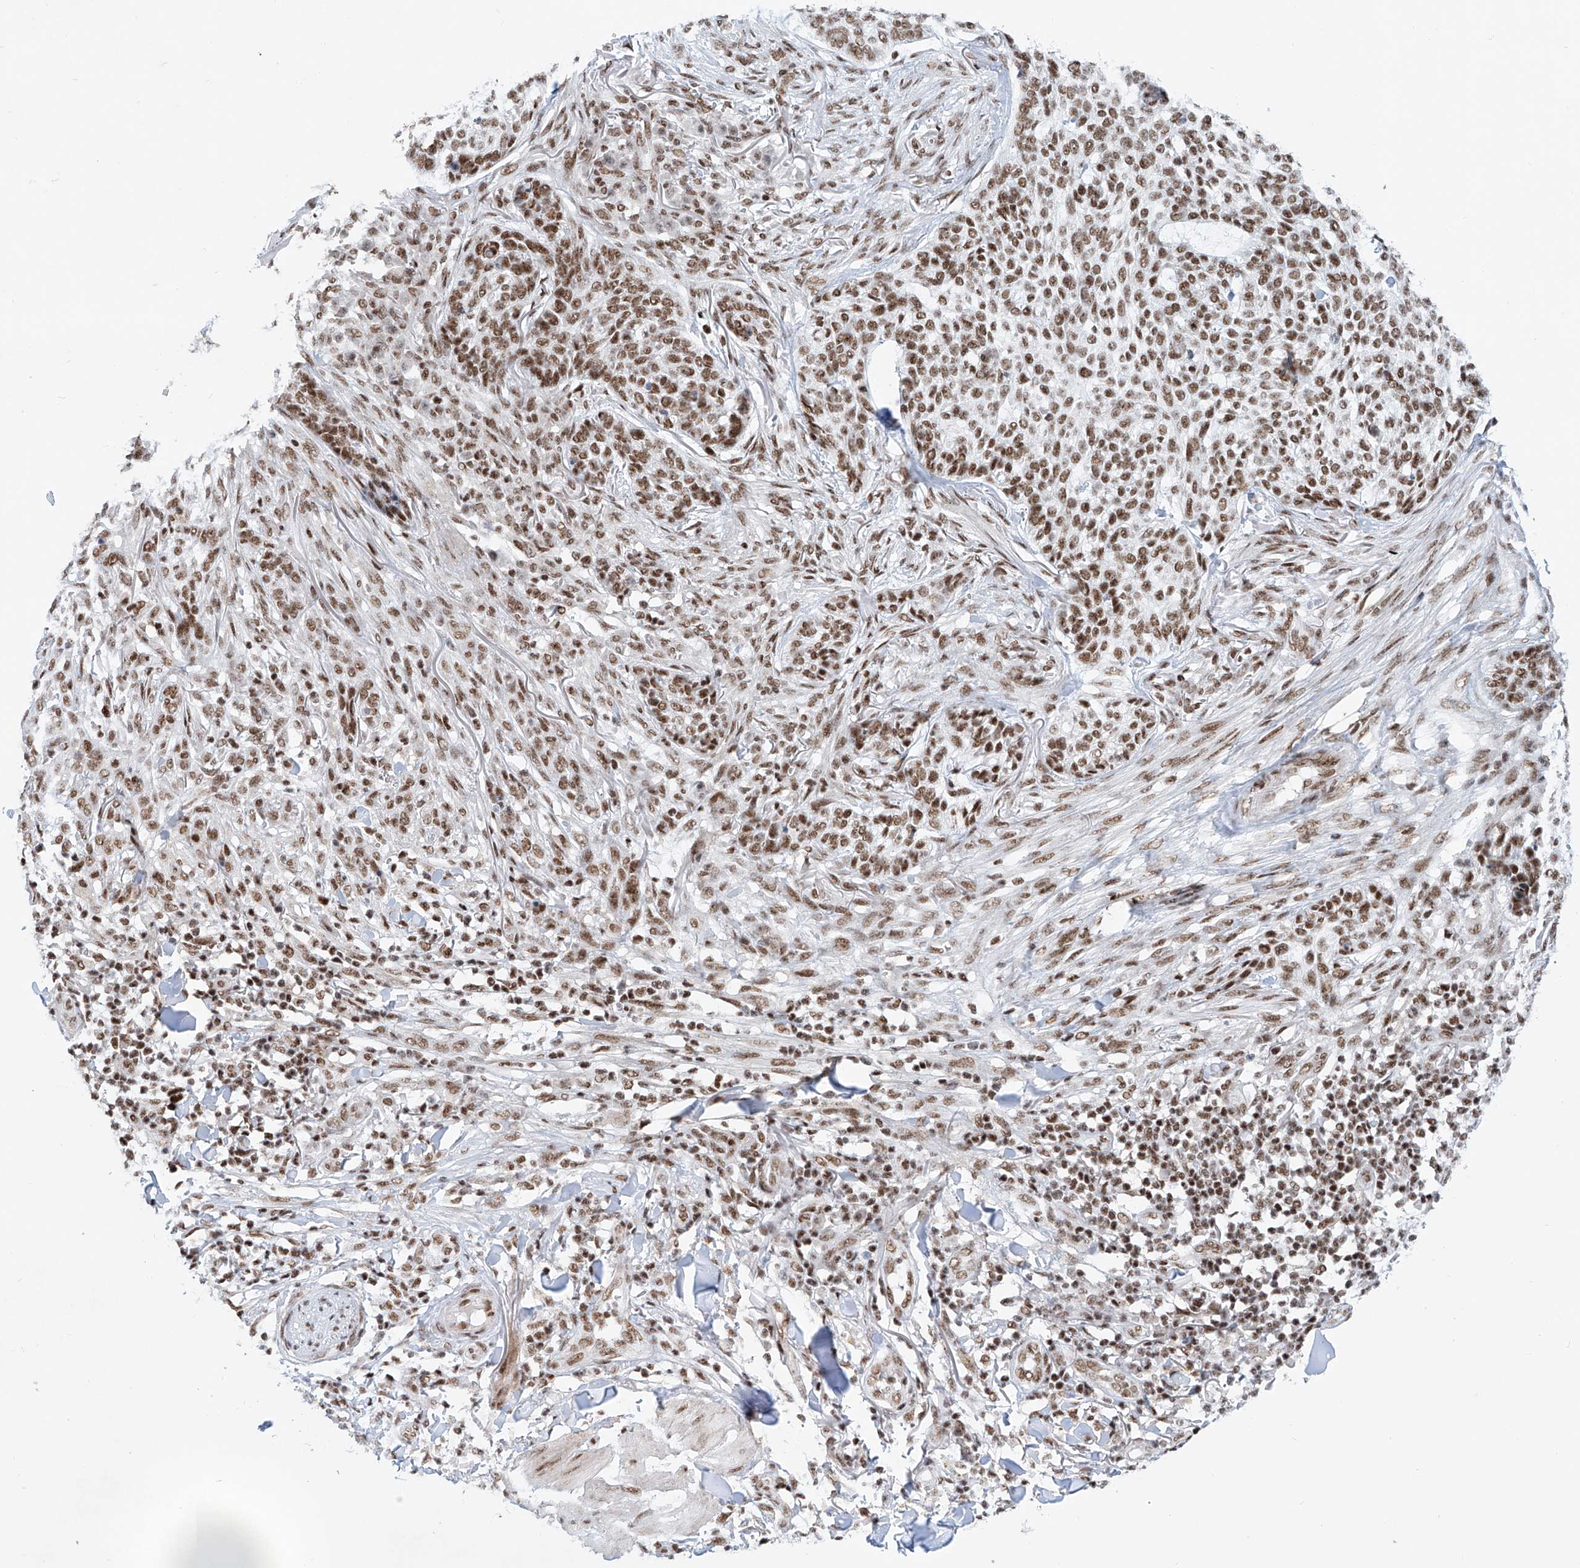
{"staining": {"intensity": "moderate", "quantity": ">75%", "location": "nuclear"}, "tissue": "skin cancer", "cell_type": "Tumor cells", "image_type": "cancer", "snomed": [{"axis": "morphology", "description": "Basal cell carcinoma"}, {"axis": "topography", "description": "Skin"}], "caption": "Immunohistochemistry (IHC) of human skin cancer (basal cell carcinoma) exhibits medium levels of moderate nuclear expression in approximately >75% of tumor cells. (DAB (3,3'-diaminobenzidine) = brown stain, brightfield microscopy at high magnification).", "gene": "TAF4", "patient": {"sex": "female", "age": 64}}